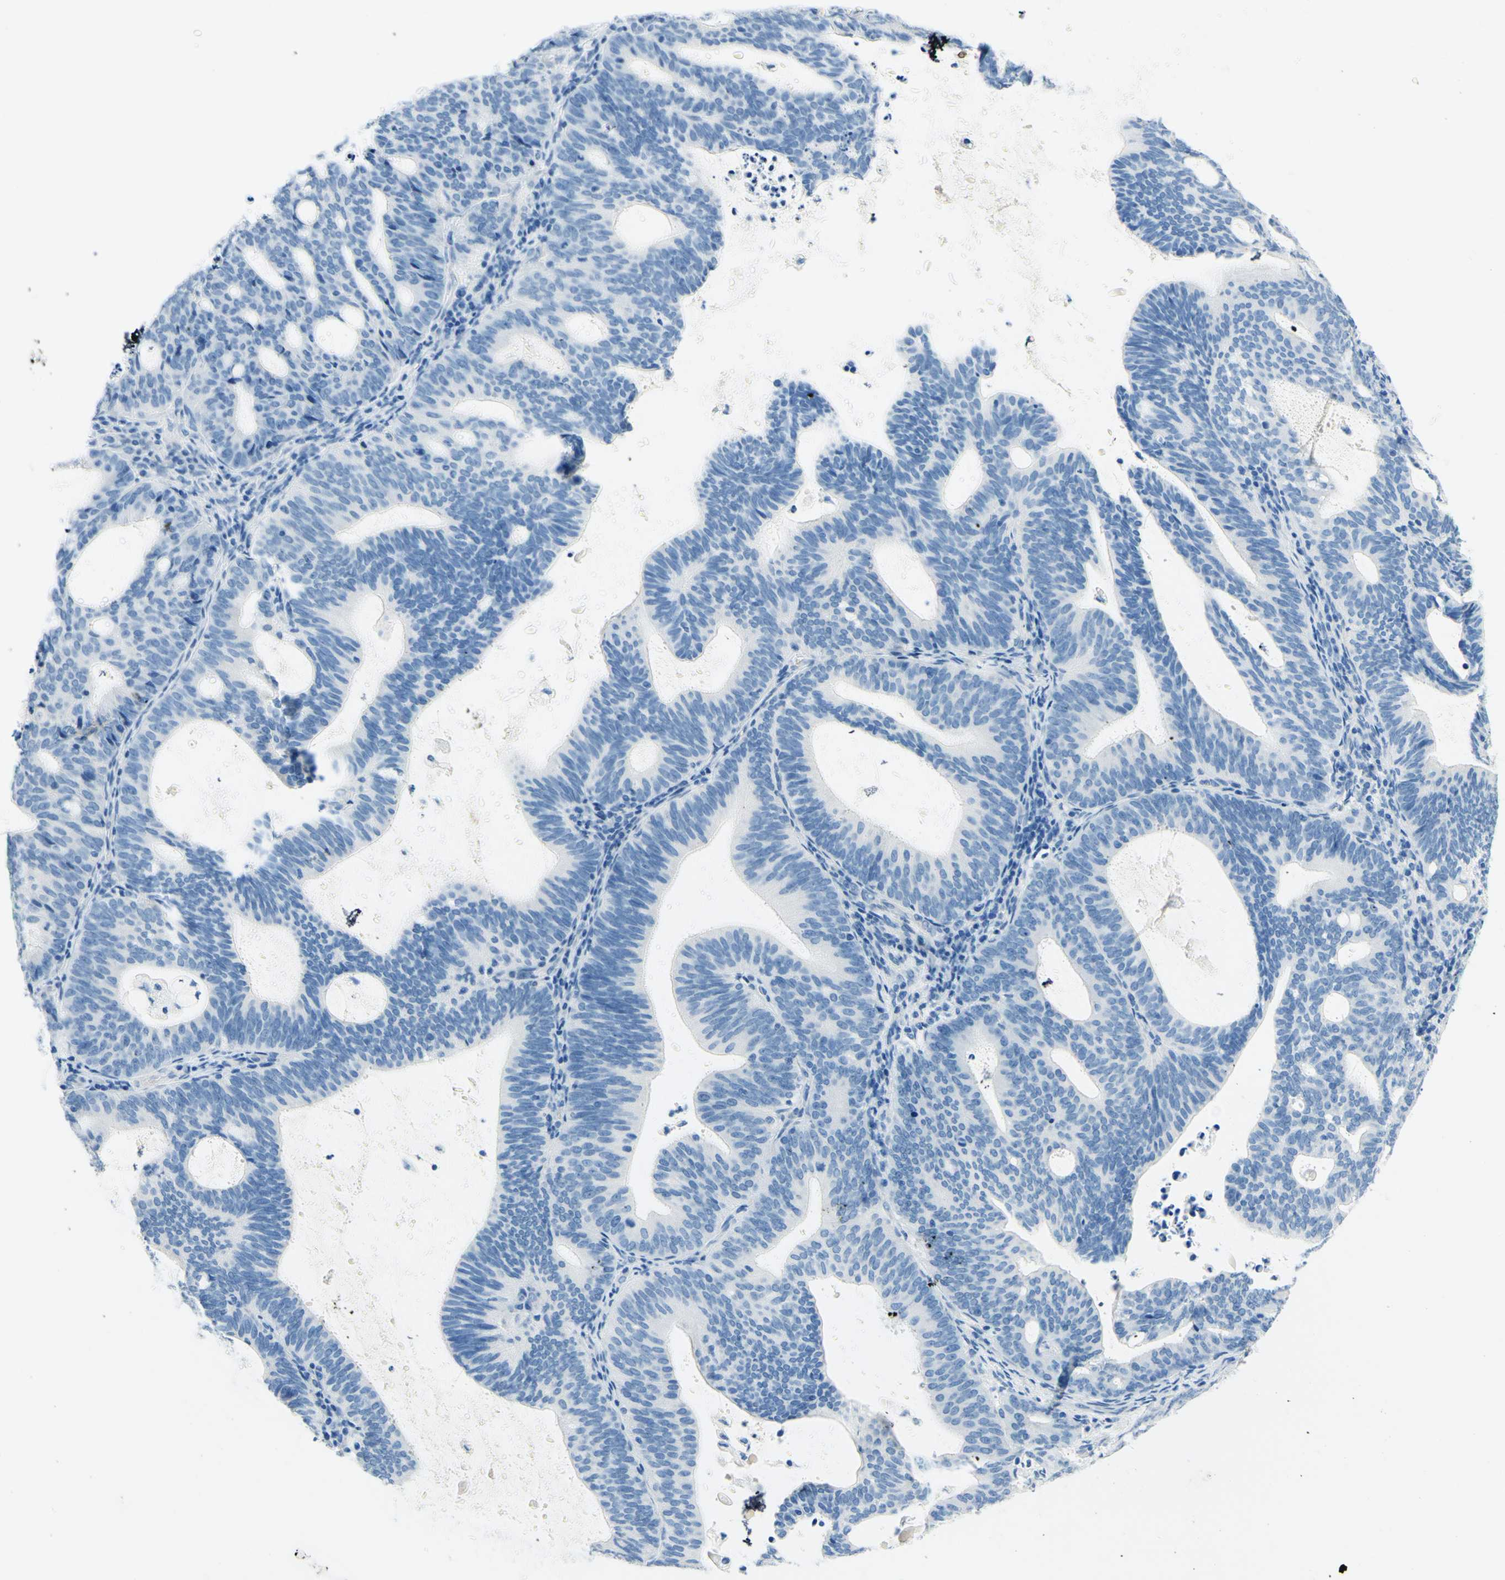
{"staining": {"intensity": "negative", "quantity": "none", "location": "none"}, "tissue": "endometrial cancer", "cell_type": "Tumor cells", "image_type": "cancer", "snomed": [{"axis": "morphology", "description": "Adenocarcinoma, NOS"}, {"axis": "topography", "description": "Uterus"}], "caption": "High power microscopy image of an immunohistochemistry micrograph of endometrial cancer, revealing no significant staining in tumor cells.", "gene": "PASD1", "patient": {"sex": "female", "age": 83}}